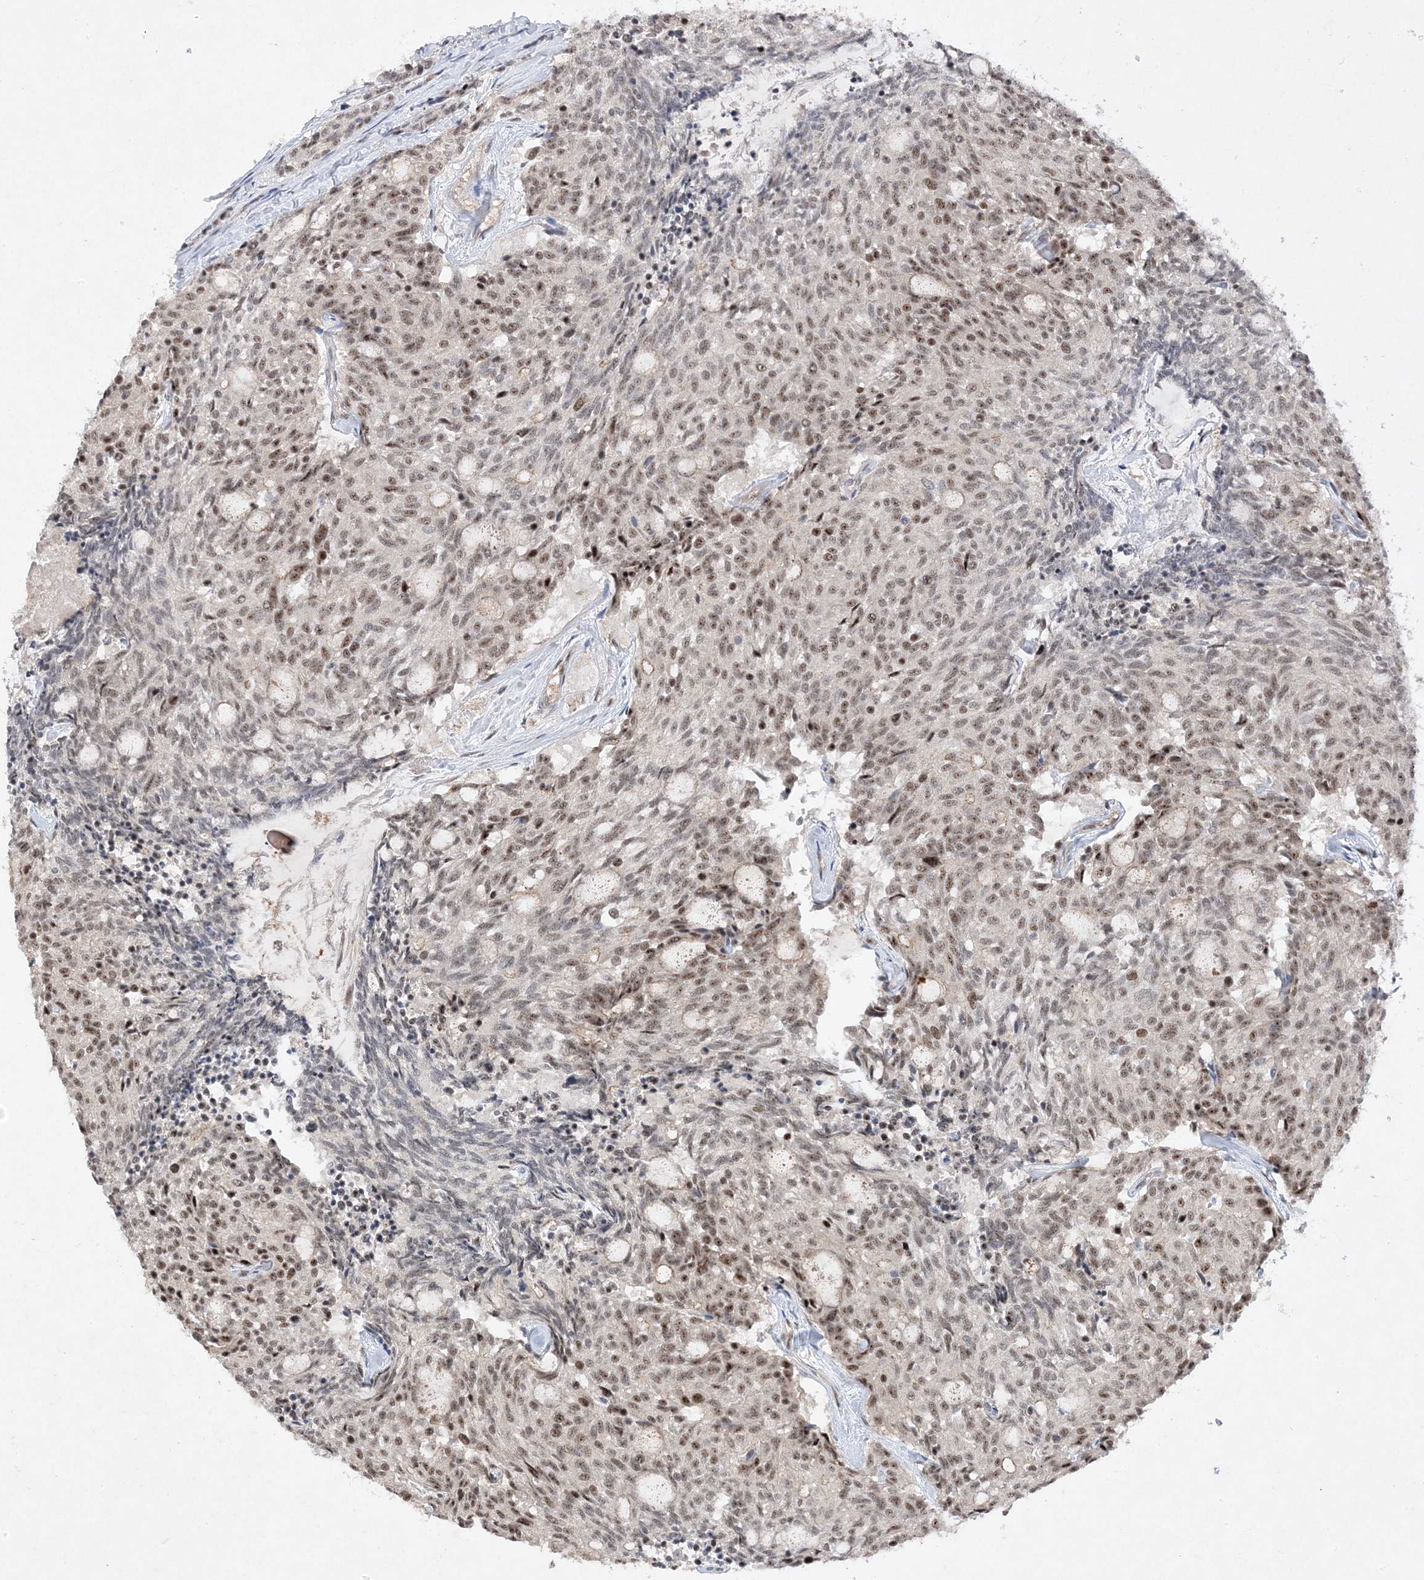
{"staining": {"intensity": "moderate", "quantity": "25%-75%", "location": "nuclear"}, "tissue": "carcinoid", "cell_type": "Tumor cells", "image_type": "cancer", "snomed": [{"axis": "morphology", "description": "Carcinoid, malignant, NOS"}, {"axis": "topography", "description": "Pancreas"}], "caption": "DAB (3,3'-diaminobenzidine) immunohistochemical staining of malignant carcinoid exhibits moderate nuclear protein staining in approximately 25%-75% of tumor cells.", "gene": "MAST3", "patient": {"sex": "female", "age": 54}}